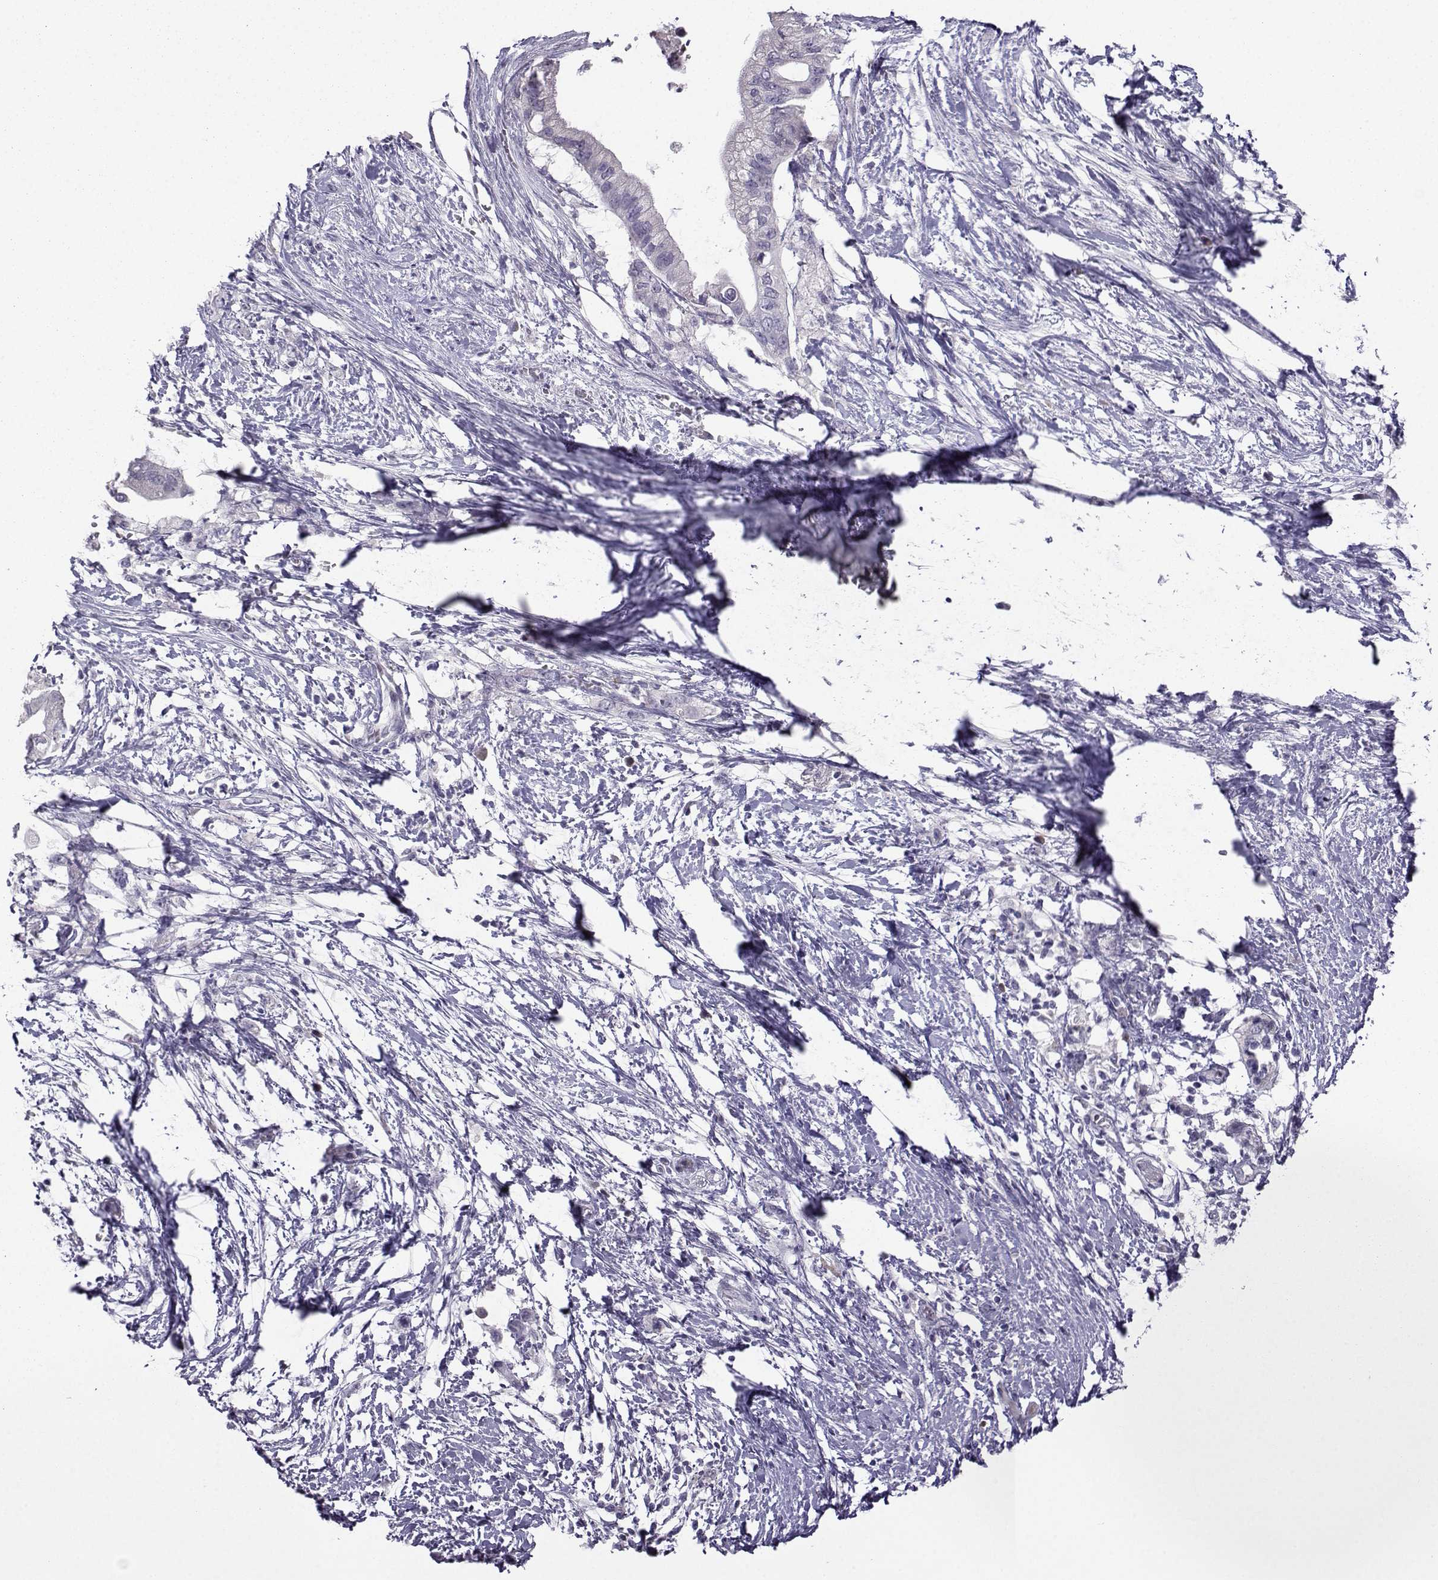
{"staining": {"intensity": "negative", "quantity": "none", "location": "none"}, "tissue": "pancreatic cancer", "cell_type": "Tumor cells", "image_type": "cancer", "snomed": [{"axis": "morphology", "description": "Adenocarcinoma, NOS"}, {"axis": "topography", "description": "Pancreas"}], "caption": "This is a image of immunohistochemistry (IHC) staining of pancreatic cancer (adenocarcinoma), which shows no expression in tumor cells.", "gene": "CRYBB1", "patient": {"sex": "female", "age": 72}}